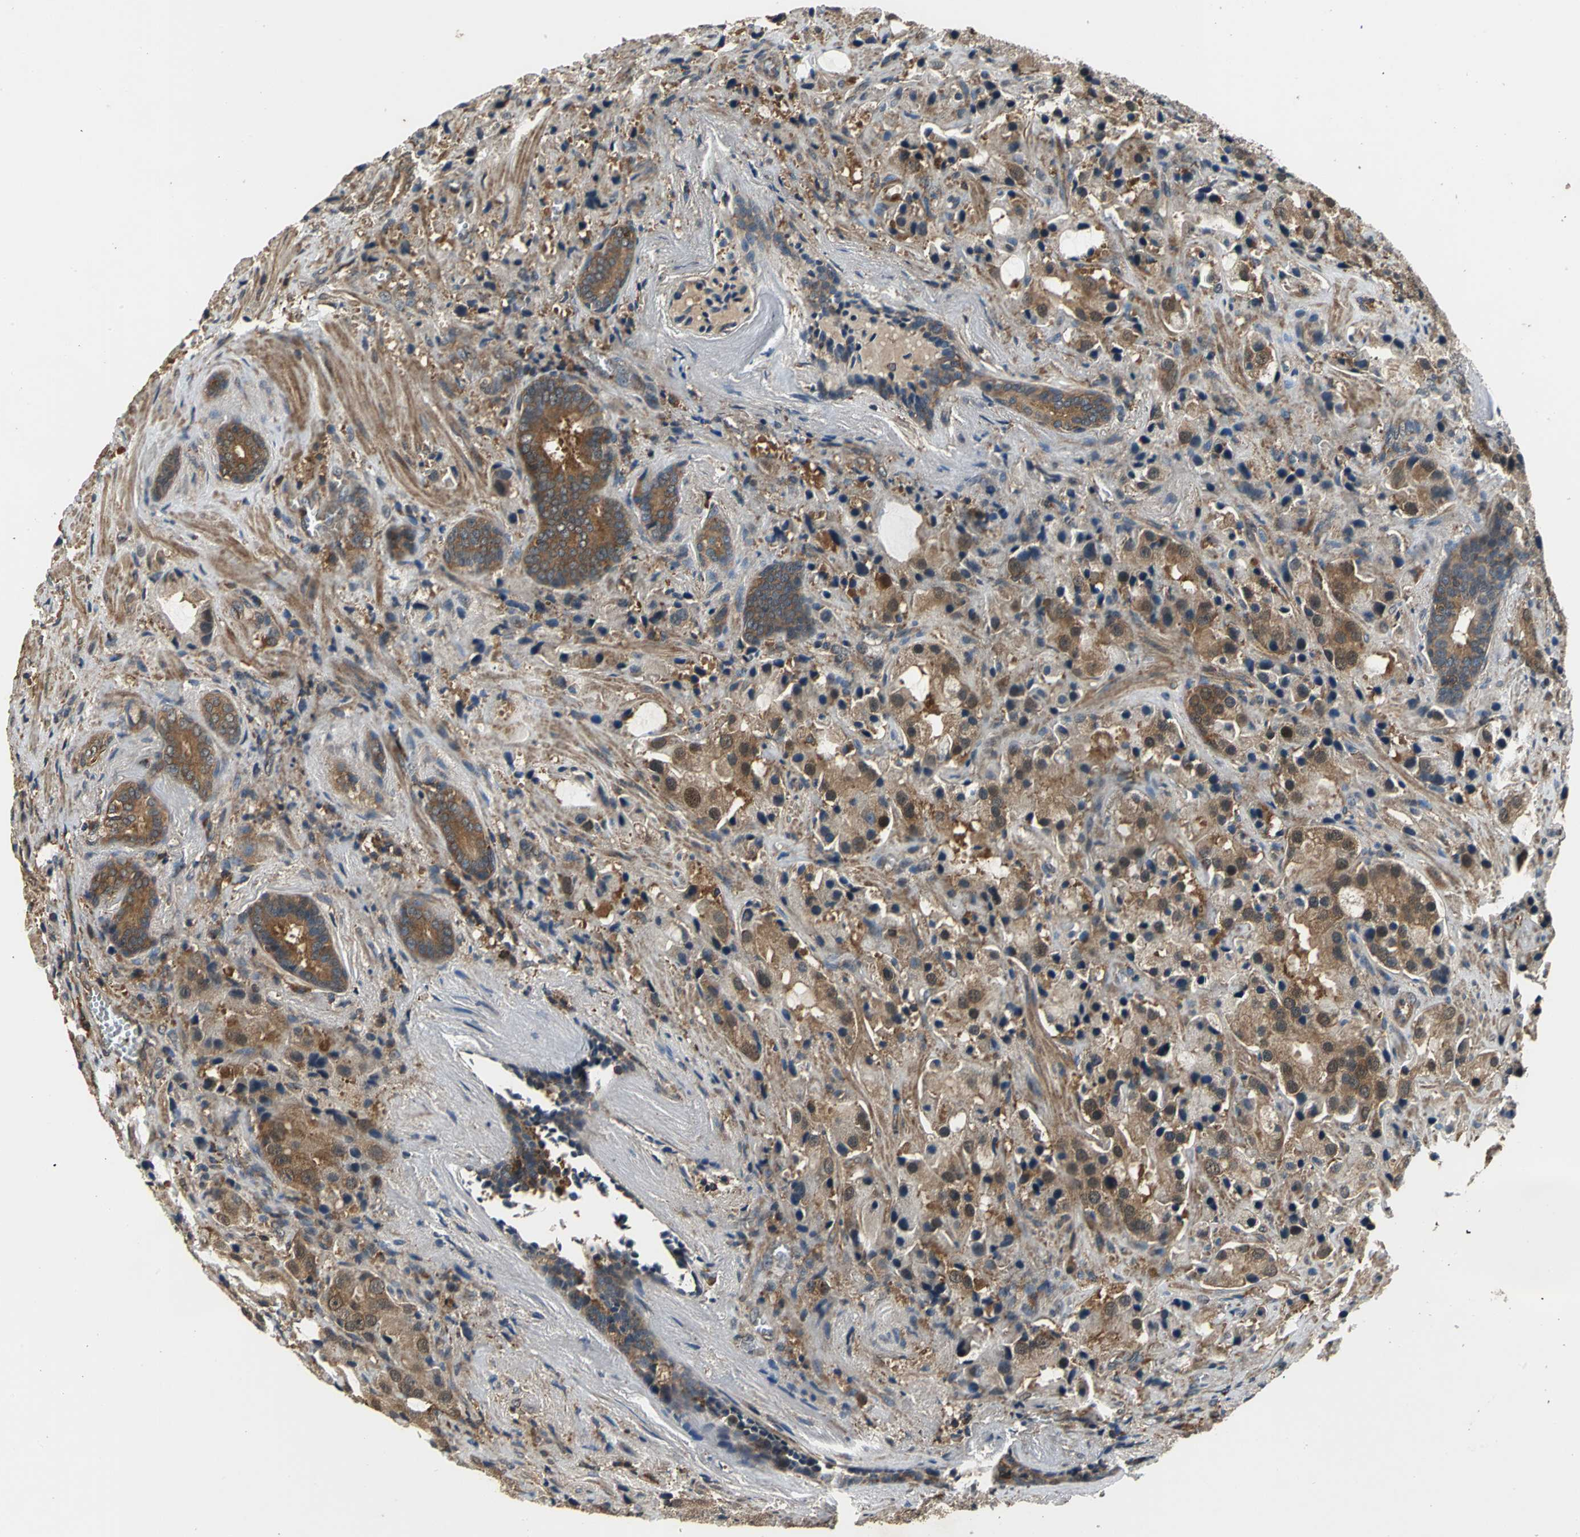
{"staining": {"intensity": "moderate", "quantity": ">75%", "location": "cytoplasmic/membranous"}, "tissue": "prostate cancer", "cell_type": "Tumor cells", "image_type": "cancer", "snomed": [{"axis": "morphology", "description": "Adenocarcinoma, High grade"}, {"axis": "topography", "description": "Prostate"}], "caption": "Prostate cancer stained with a brown dye demonstrates moderate cytoplasmic/membranous positive positivity in approximately >75% of tumor cells.", "gene": "EIF2B2", "patient": {"sex": "male", "age": 70}}